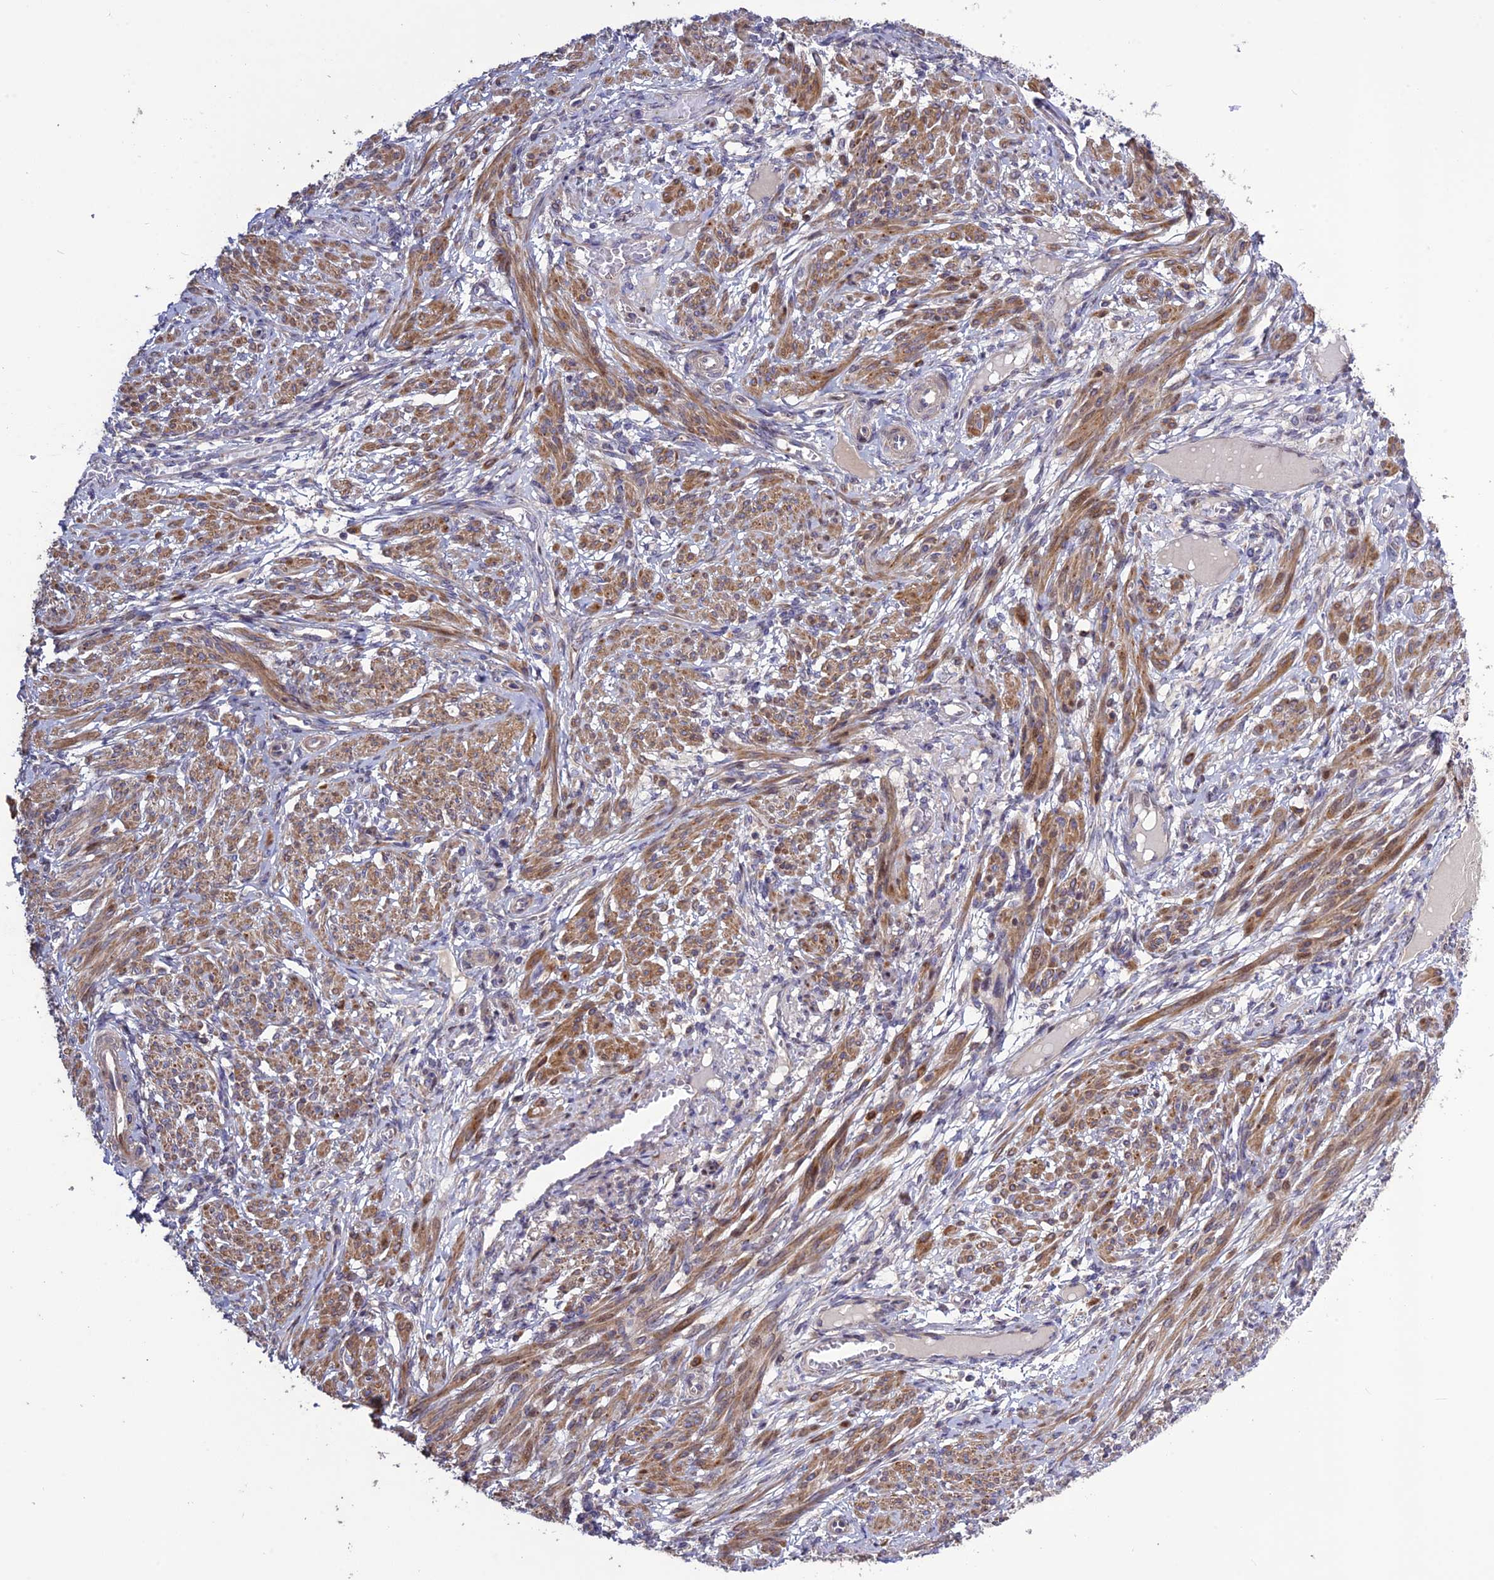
{"staining": {"intensity": "moderate", "quantity": "25%-75%", "location": "cytoplasmic/membranous"}, "tissue": "smooth muscle", "cell_type": "Smooth muscle cells", "image_type": "normal", "snomed": [{"axis": "morphology", "description": "Normal tissue, NOS"}, {"axis": "topography", "description": "Smooth muscle"}], "caption": "Moderate cytoplasmic/membranous staining for a protein is identified in approximately 25%-75% of smooth muscle cells of unremarkable smooth muscle using IHC.", "gene": "SPG21", "patient": {"sex": "female", "age": 39}}